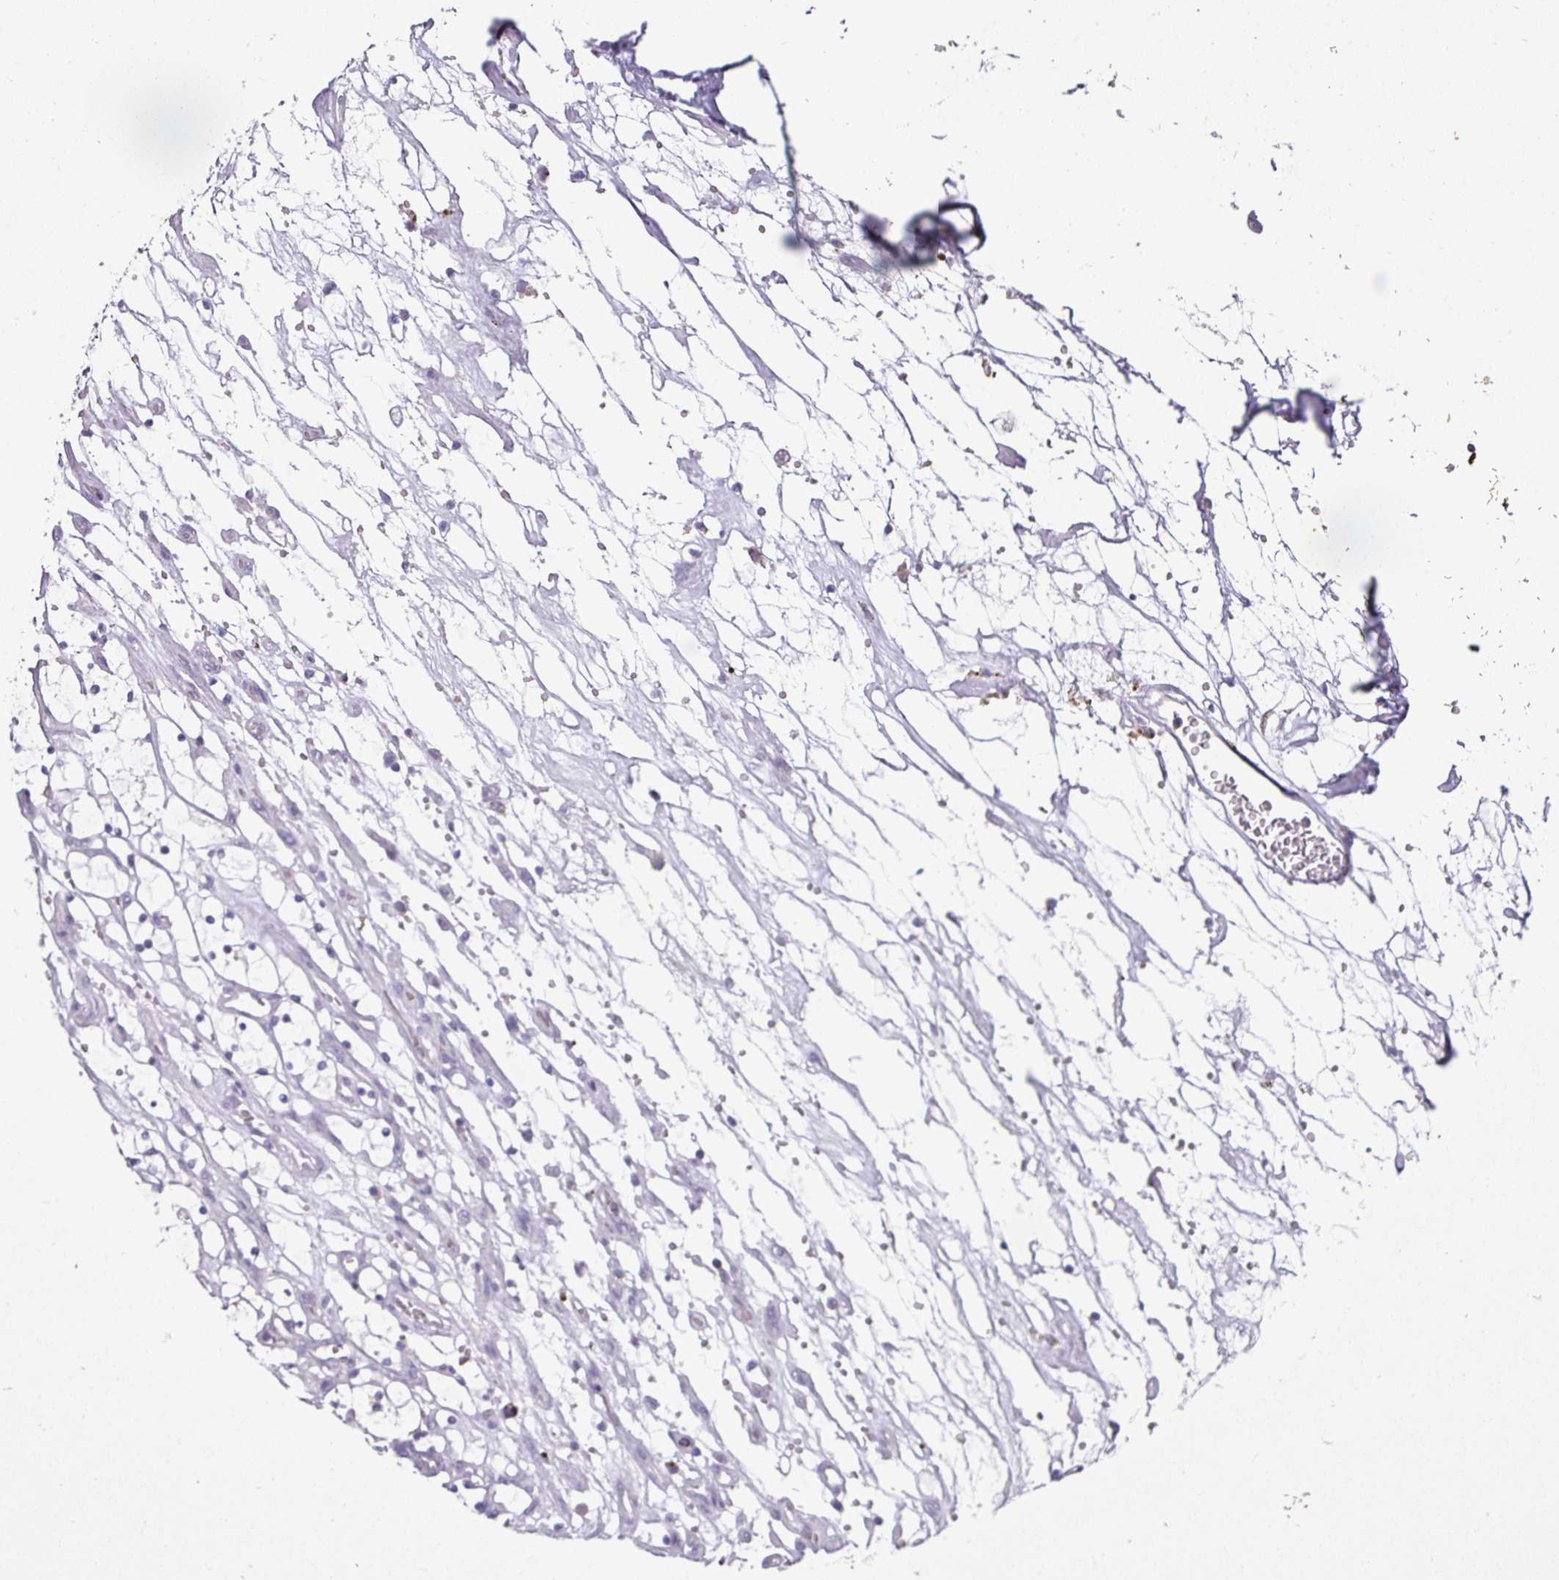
{"staining": {"intensity": "negative", "quantity": "none", "location": "none"}, "tissue": "renal cancer", "cell_type": "Tumor cells", "image_type": "cancer", "snomed": [{"axis": "morphology", "description": "Adenocarcinoma, NOS"}, {"axis": "topography", "description": "Kidney"}], "caption": "Image shows no significant protein positivity in tumor cells of renal cancer (adenocarcinoma). The staining is performed using DAB (3,3'-diaminobenzidine) brown chromogen with nuclei counter-stained in using hematoxylin.", "gene": "TRAPPC1", "patient": {"sex": "female", "age": 69}}